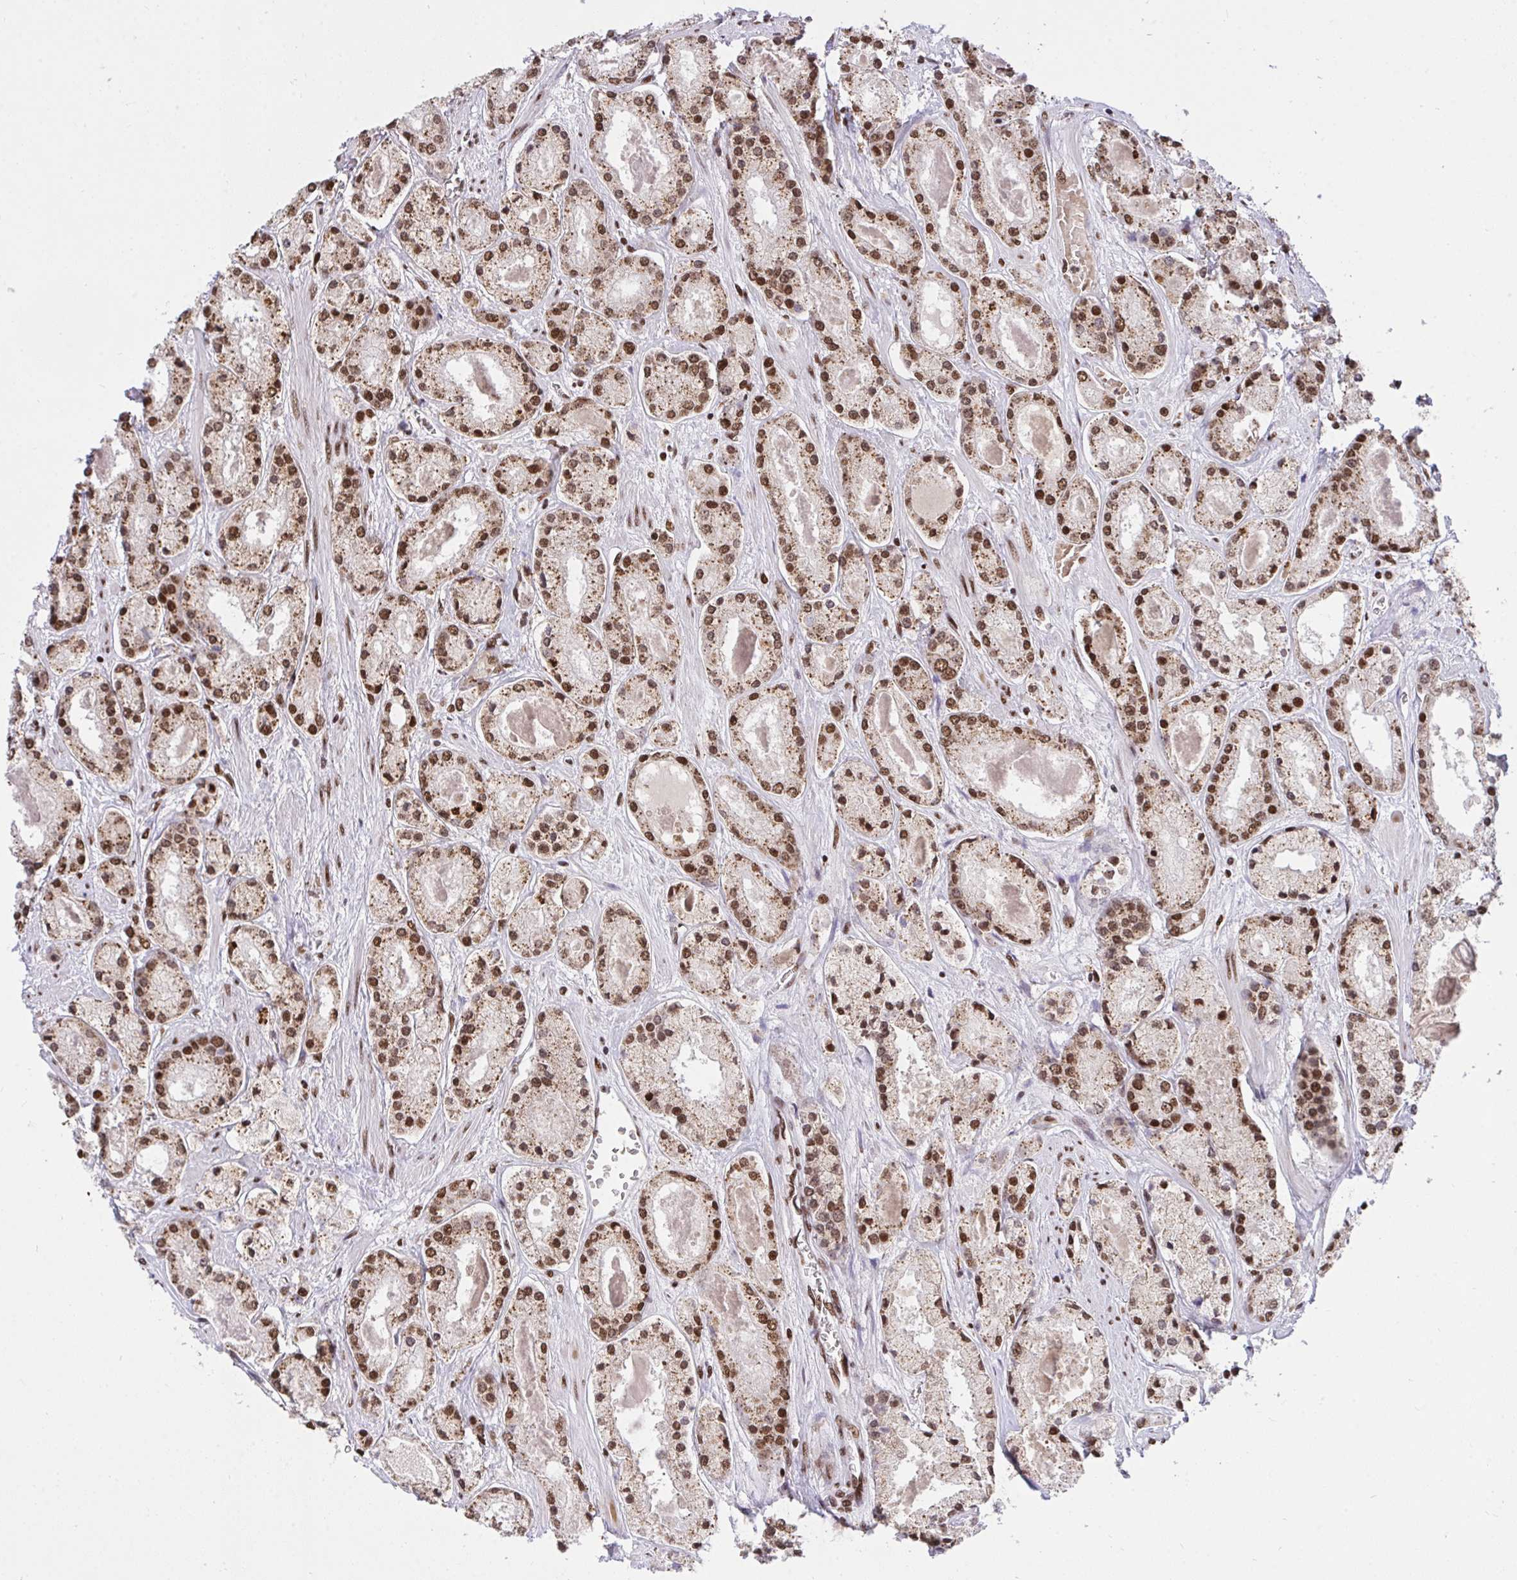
{"staining": {"intensity": "moderate", "quantity": ">75%", "location": "cytoplasmic/membranous,nuclear"}, "tissue": "prostate cancer", "cell_type": "Tumor cells", "image_type": "cancer", "snomed": [{"axis": "morphology", "description": "Adenocarcinoma, High grade"}, {"axis": "topography", "description": "Prostate"}], "caption": "Prostate cancer (adenocarcinoma (high-grade)) was stained to show a protein in brown. There is medium levels of moderate cytoplasmic/membranous and nuclear staining in about >75% of tumor cells.", "gene": "HNRNPL", "patient": {"sex": "male", "age": 67}}